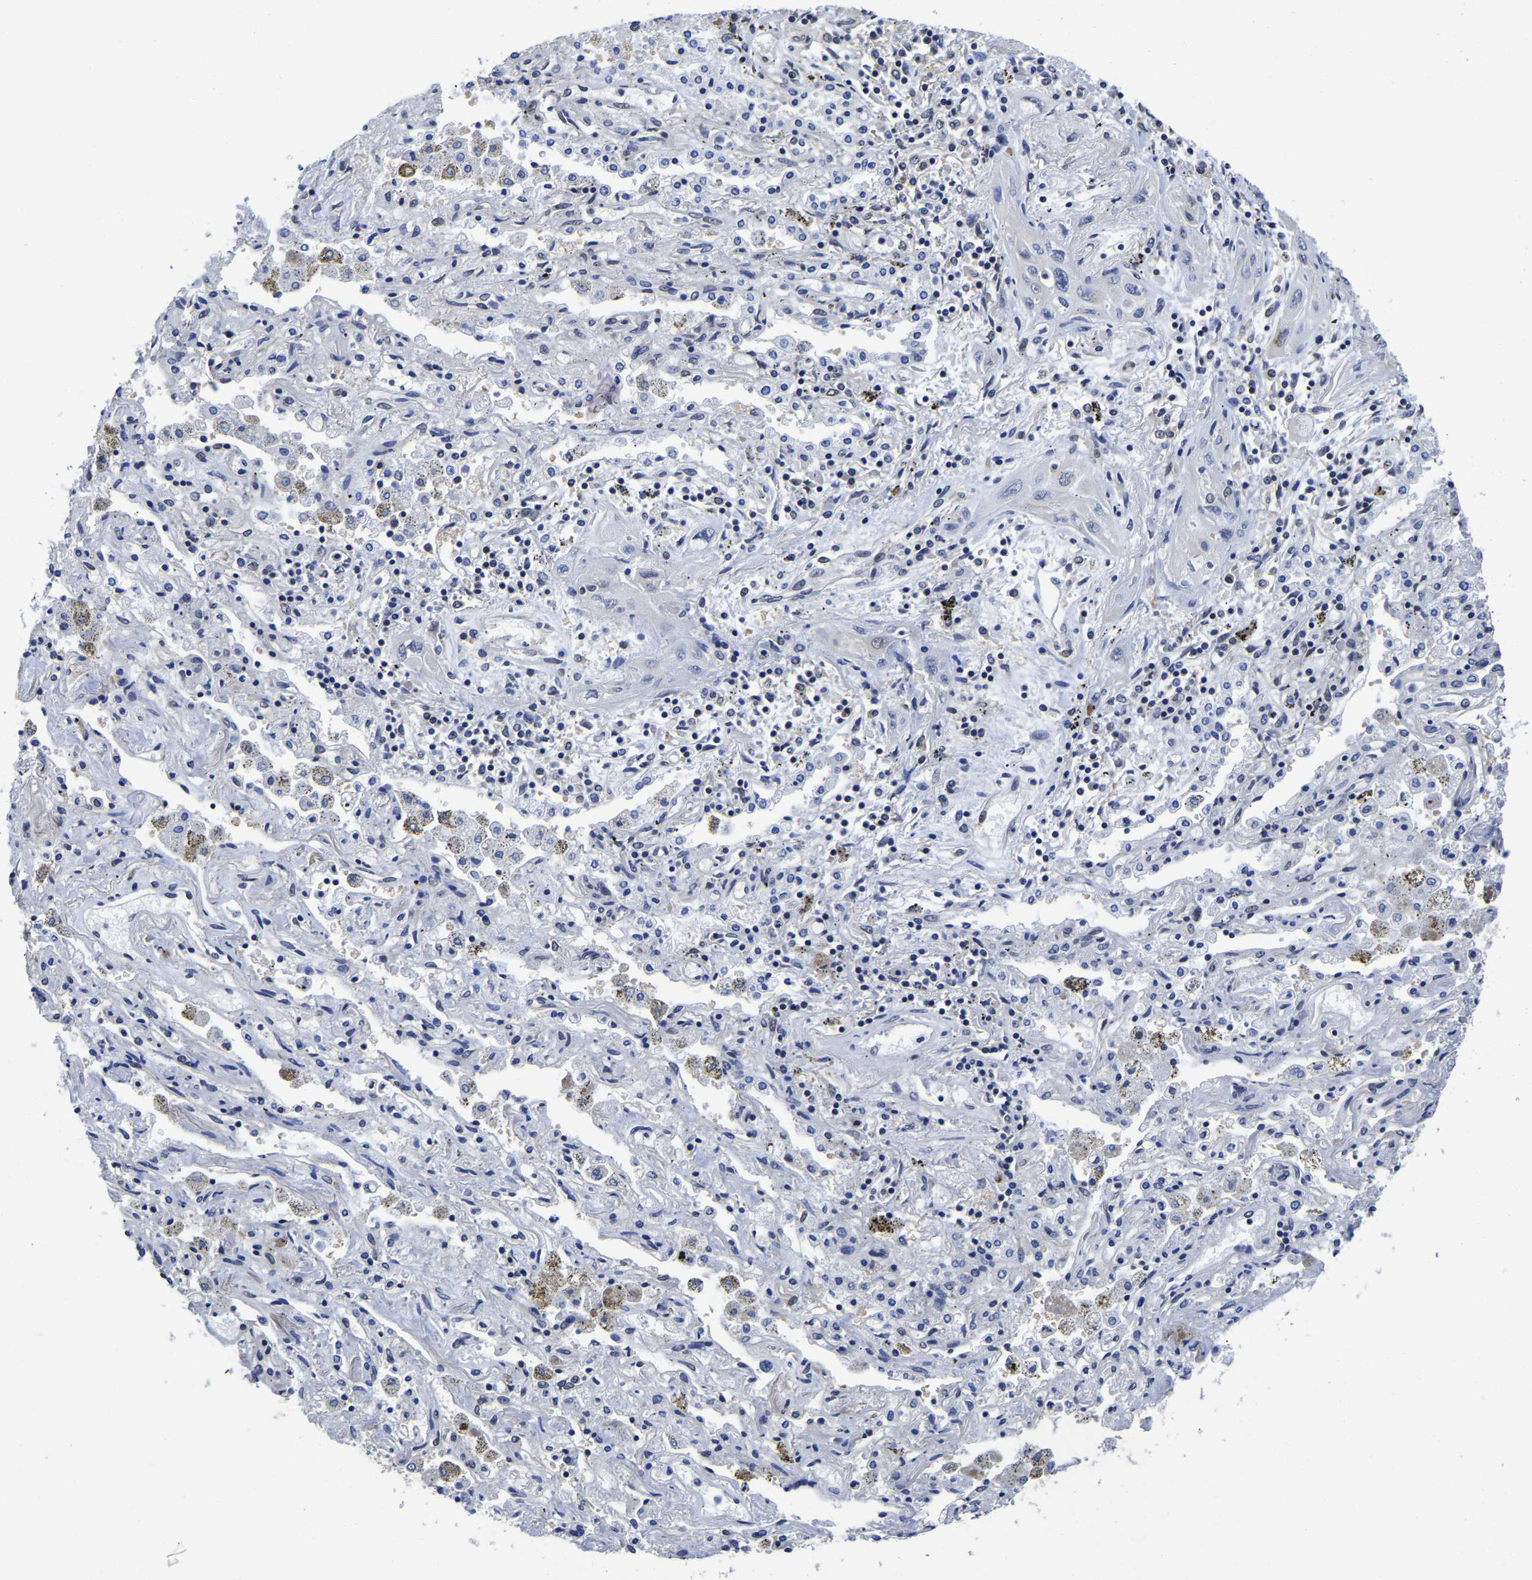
{"staining": {"intensity": "negative", "quantity": "none", "location": "none"}, "tissue": "lung cancer", "cell_type": "Tumor cells", "image_type": "cancer", "snomed": [{"axis": "morphology", "description": "Squamous cell carcinoma, NOS"}, {"axis": "topography", "description": "Lung"}], "caption": "There is no significant expression in tumor cells of lung squamous cell carcinoma.", "gene": "MCOLN2", "patient": {"sex": "female", "age": 47}}